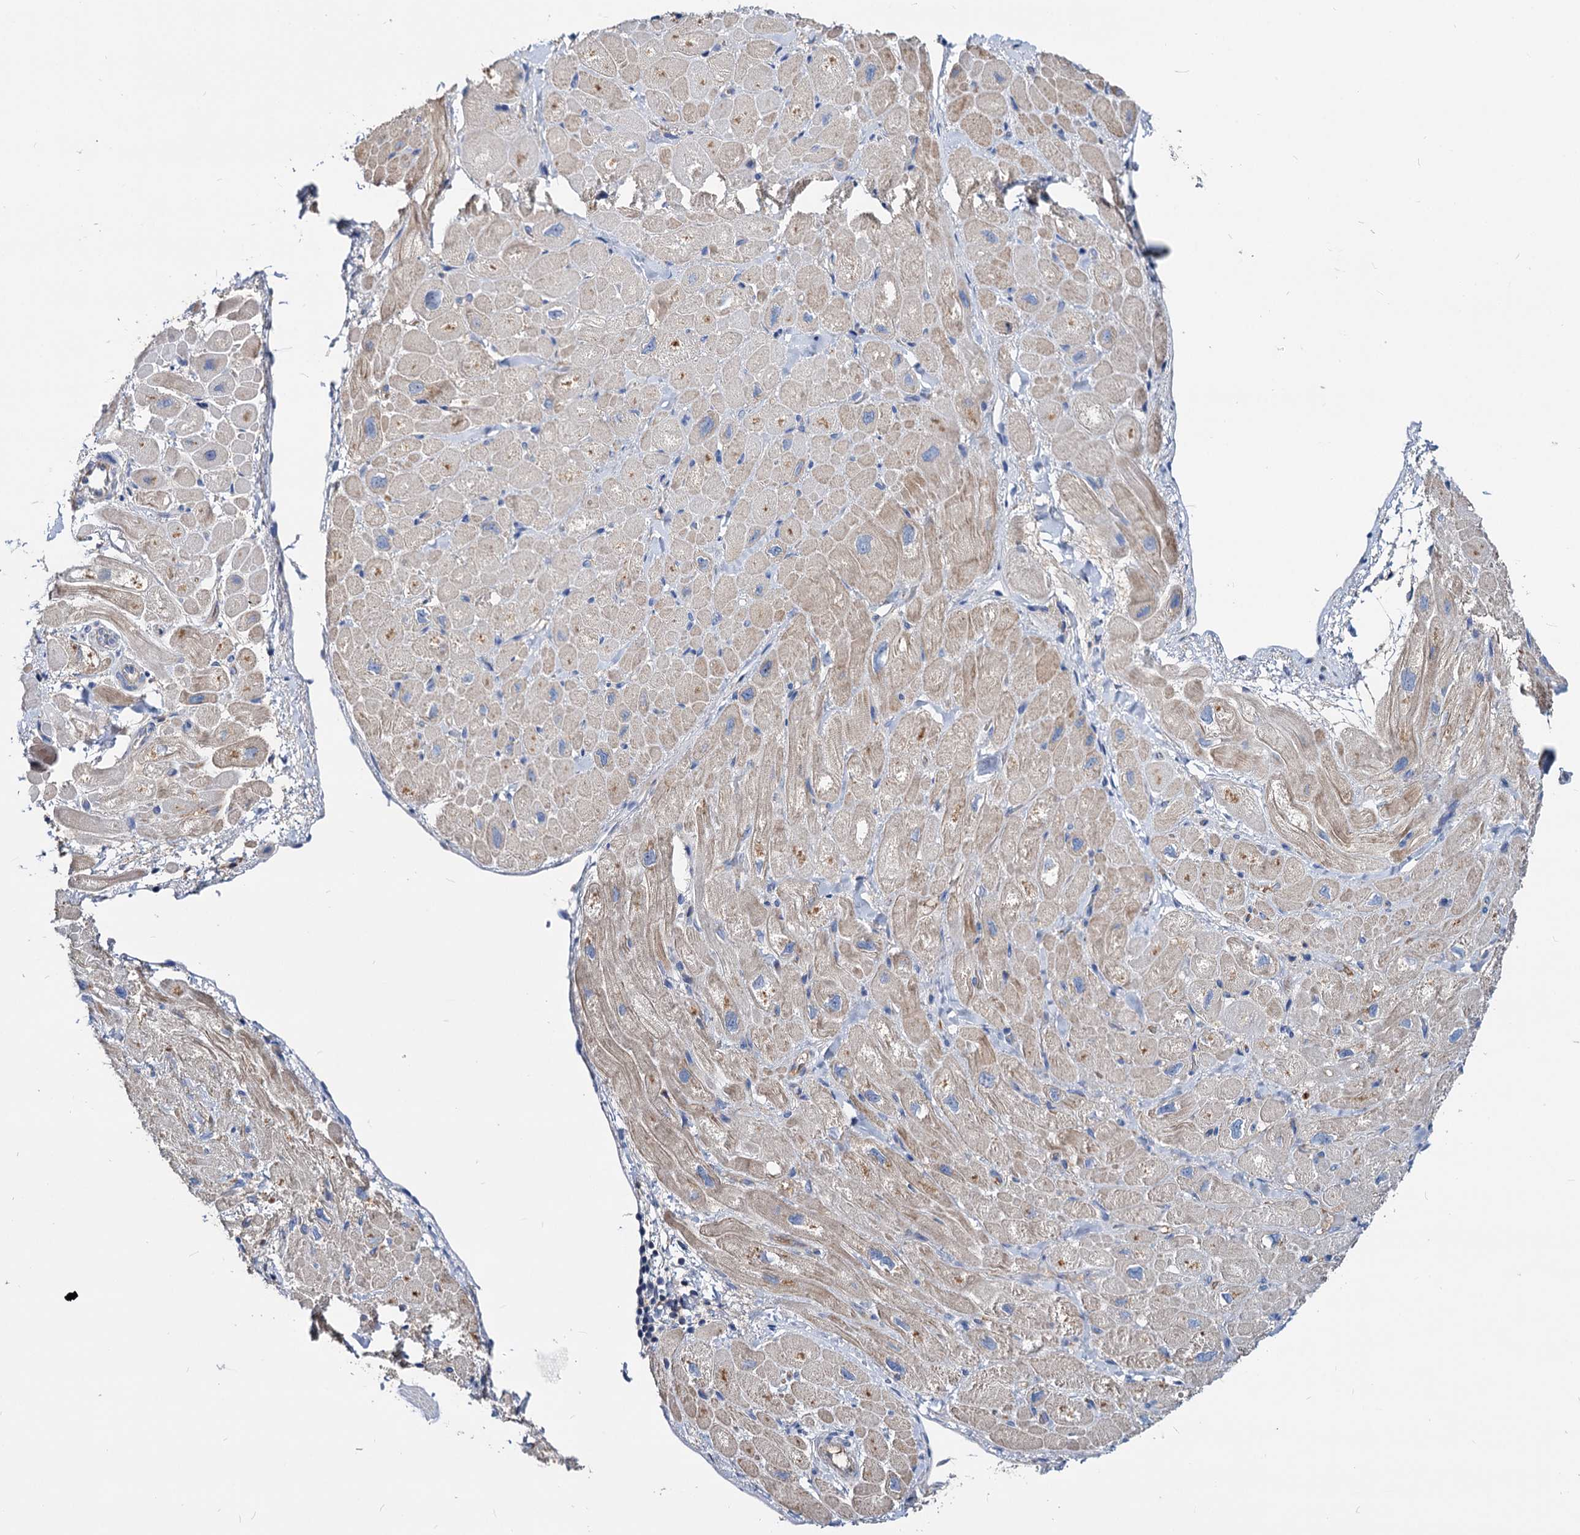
{"staining": {"intensity": "weak", "quantity": "25%-75%", "location": "cytoplasmic/membranous"}, "tissue": "heart muscle", "cell_type": "Cardiomyocytes", "image_type": "normal", "snomed": [{"axis": "morphology", "description": "Normal tissue, NOS"}, {"axis": "topography", "description": "Heart"}], "caption": "Protein staining of benign heart muscle demonstrates weak cytoplasmic/membranous staining in approximately 25%-75% of cardiomyocytes.", "gene": "ACY3", "patient": {"sex": "male", "age": 65}}